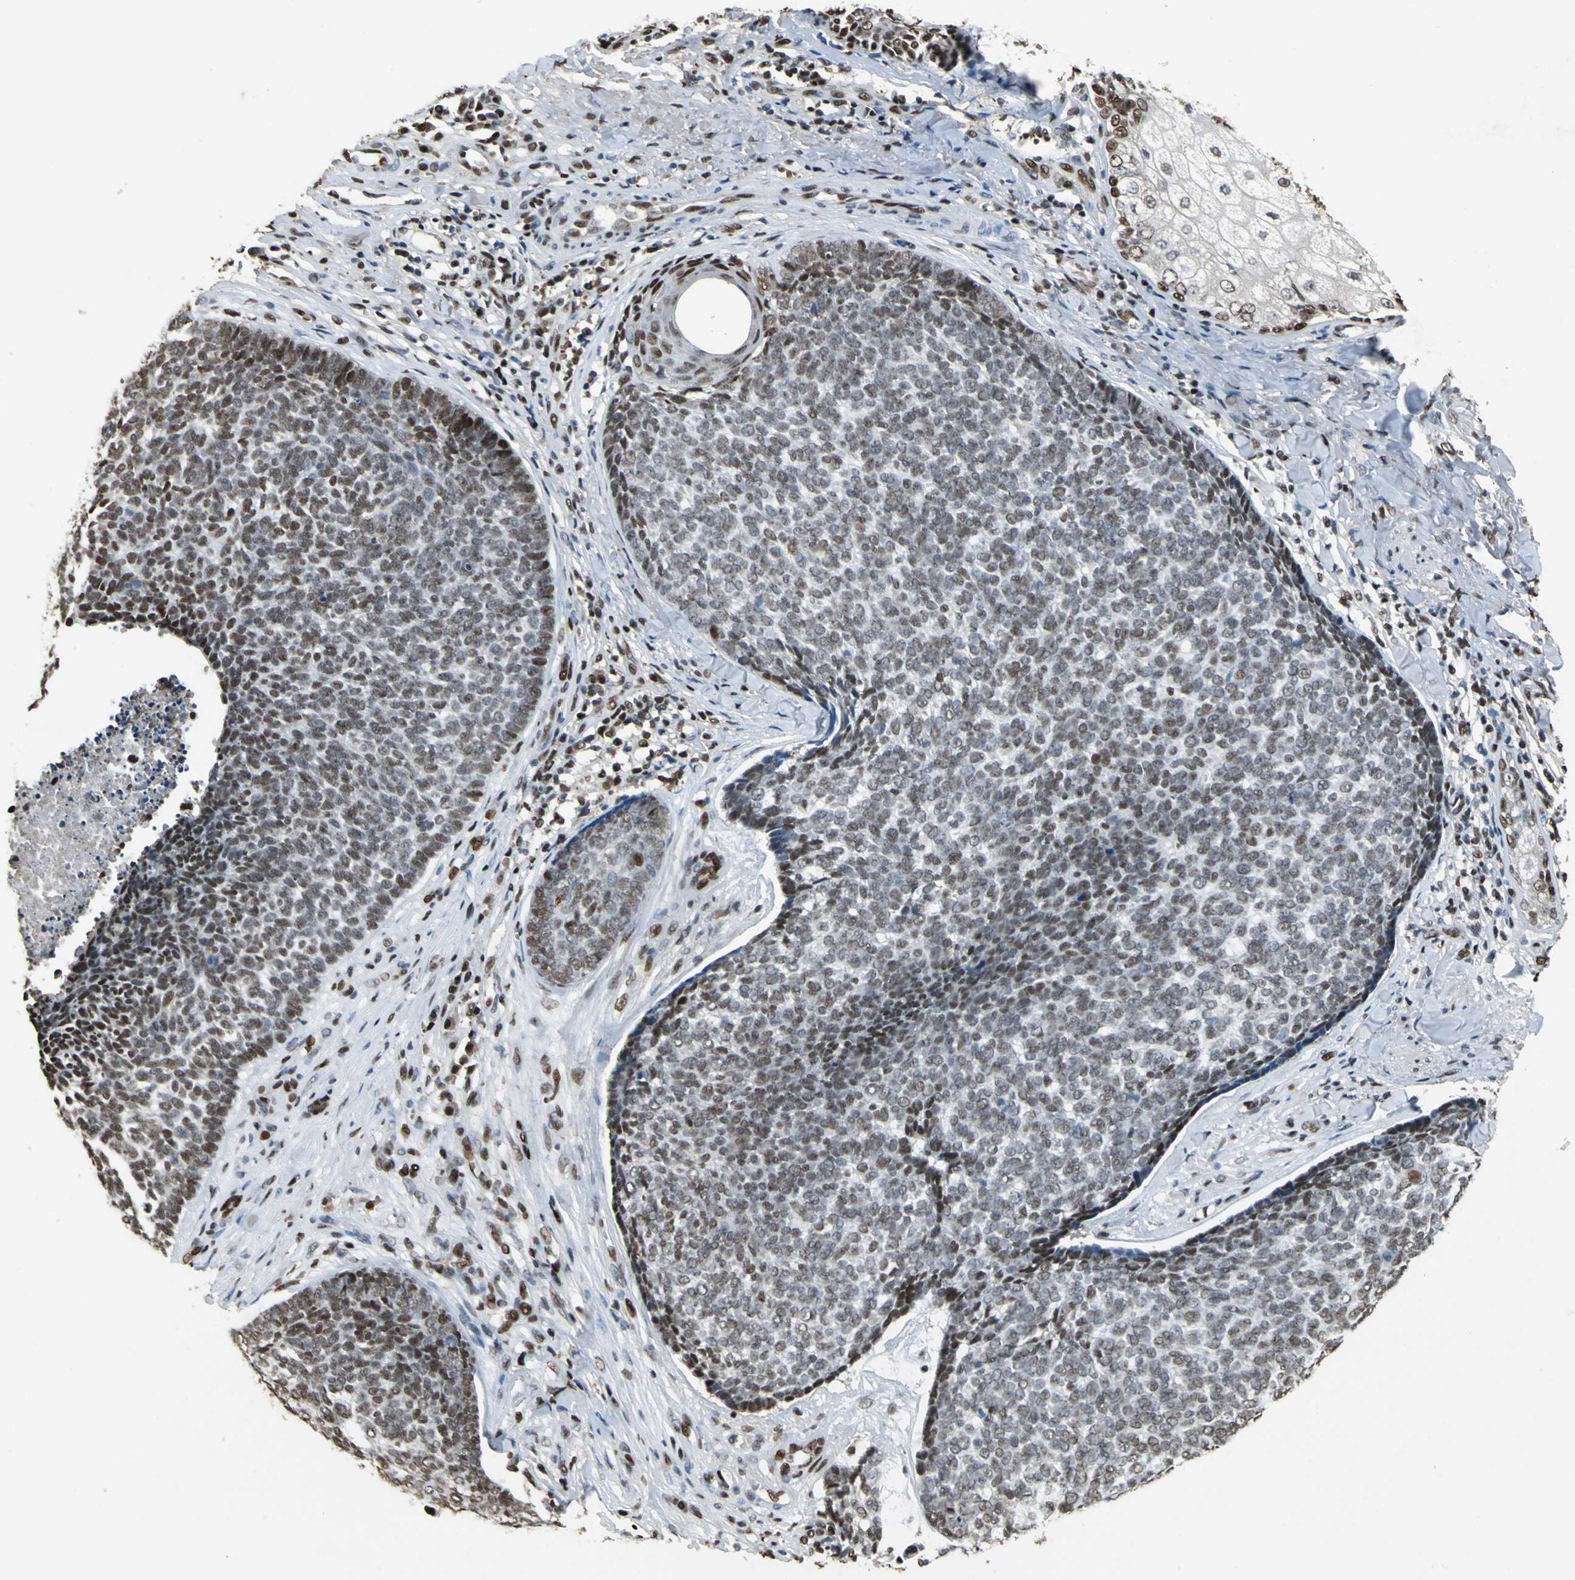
{"staining": {"intensity": "moderate", "quantity": ">75%", "location": "nuclear"}, "tissue": "skin cancer", "cell_type": "Tumor cells", "image_type": "cancer", "snomed": [{"axis": "morphology", "description": "Basal cell carcinoma"}, {"axis": "topography", "description": "Skin"}], "caption": "Basal cell carcinoma (skin) was stained to show a protein in brown. There is medium levels of moderate nuclear positivity in about >75% of tumor cells.", "gene": "ANP32A", "patient": {"sex": "male", "age": 84}}